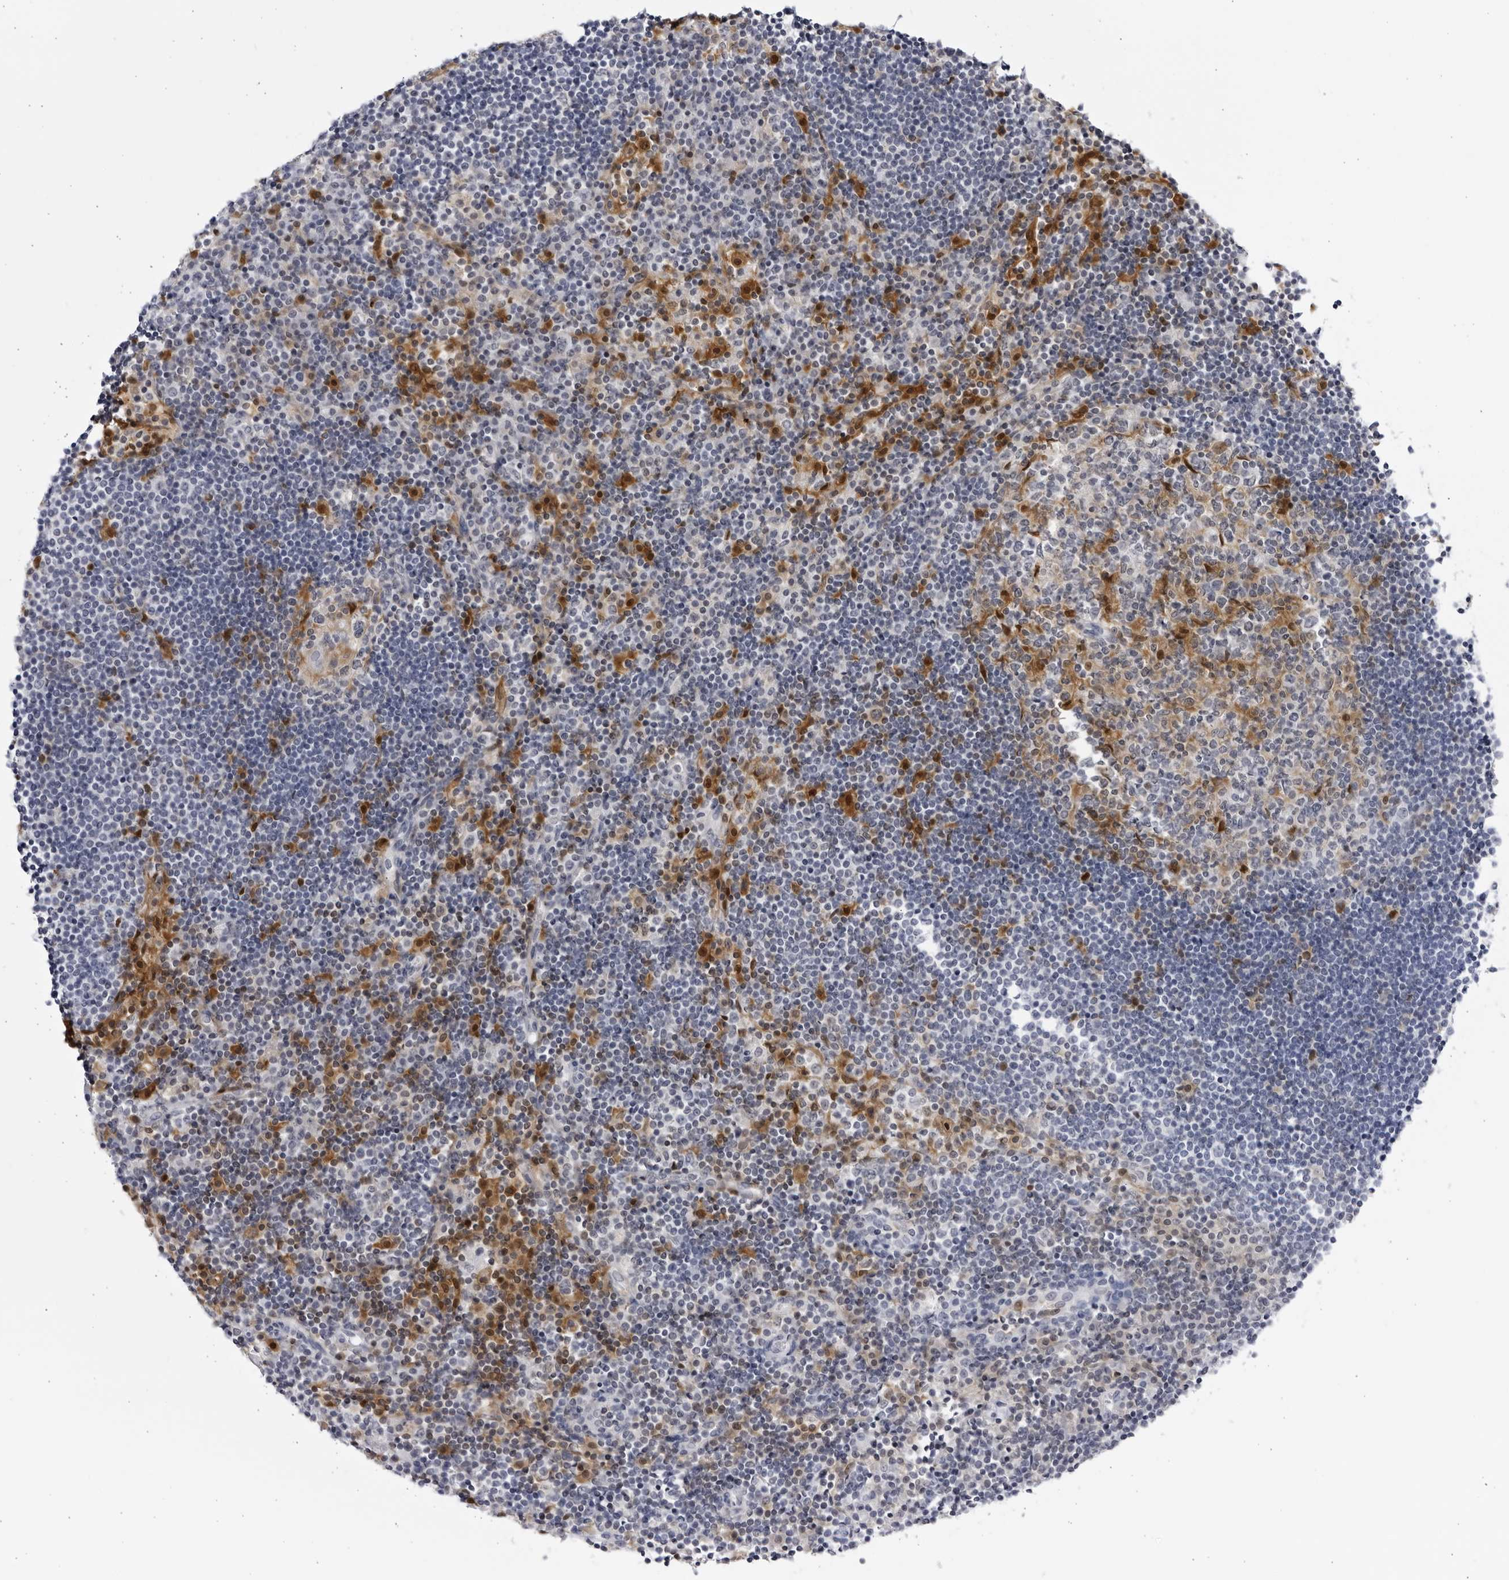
{"staining": {"intensity": "moderate", "quantity": "<25%", "location": "cytoplasmic/membranous,nuclear"}, "tissue": "lymph node", "cell_type": "Germinal center cells", "image_type": "normal", "snomed": [{"axis": "morphology", "description": "Normal tissue, NOS"}, {"axis": "topography", "description": "Lymph node"}], "caption": "A low amount of moderate cytoplasmic/membranous,nuclear expression is seen in about <25% of germinal center cells in normal lymph node. The protein of interest is shown in brown color, while the nuclei are stained blue.", "gene": "CNBD1", "patient": {"sex": "female", "age": 53}}